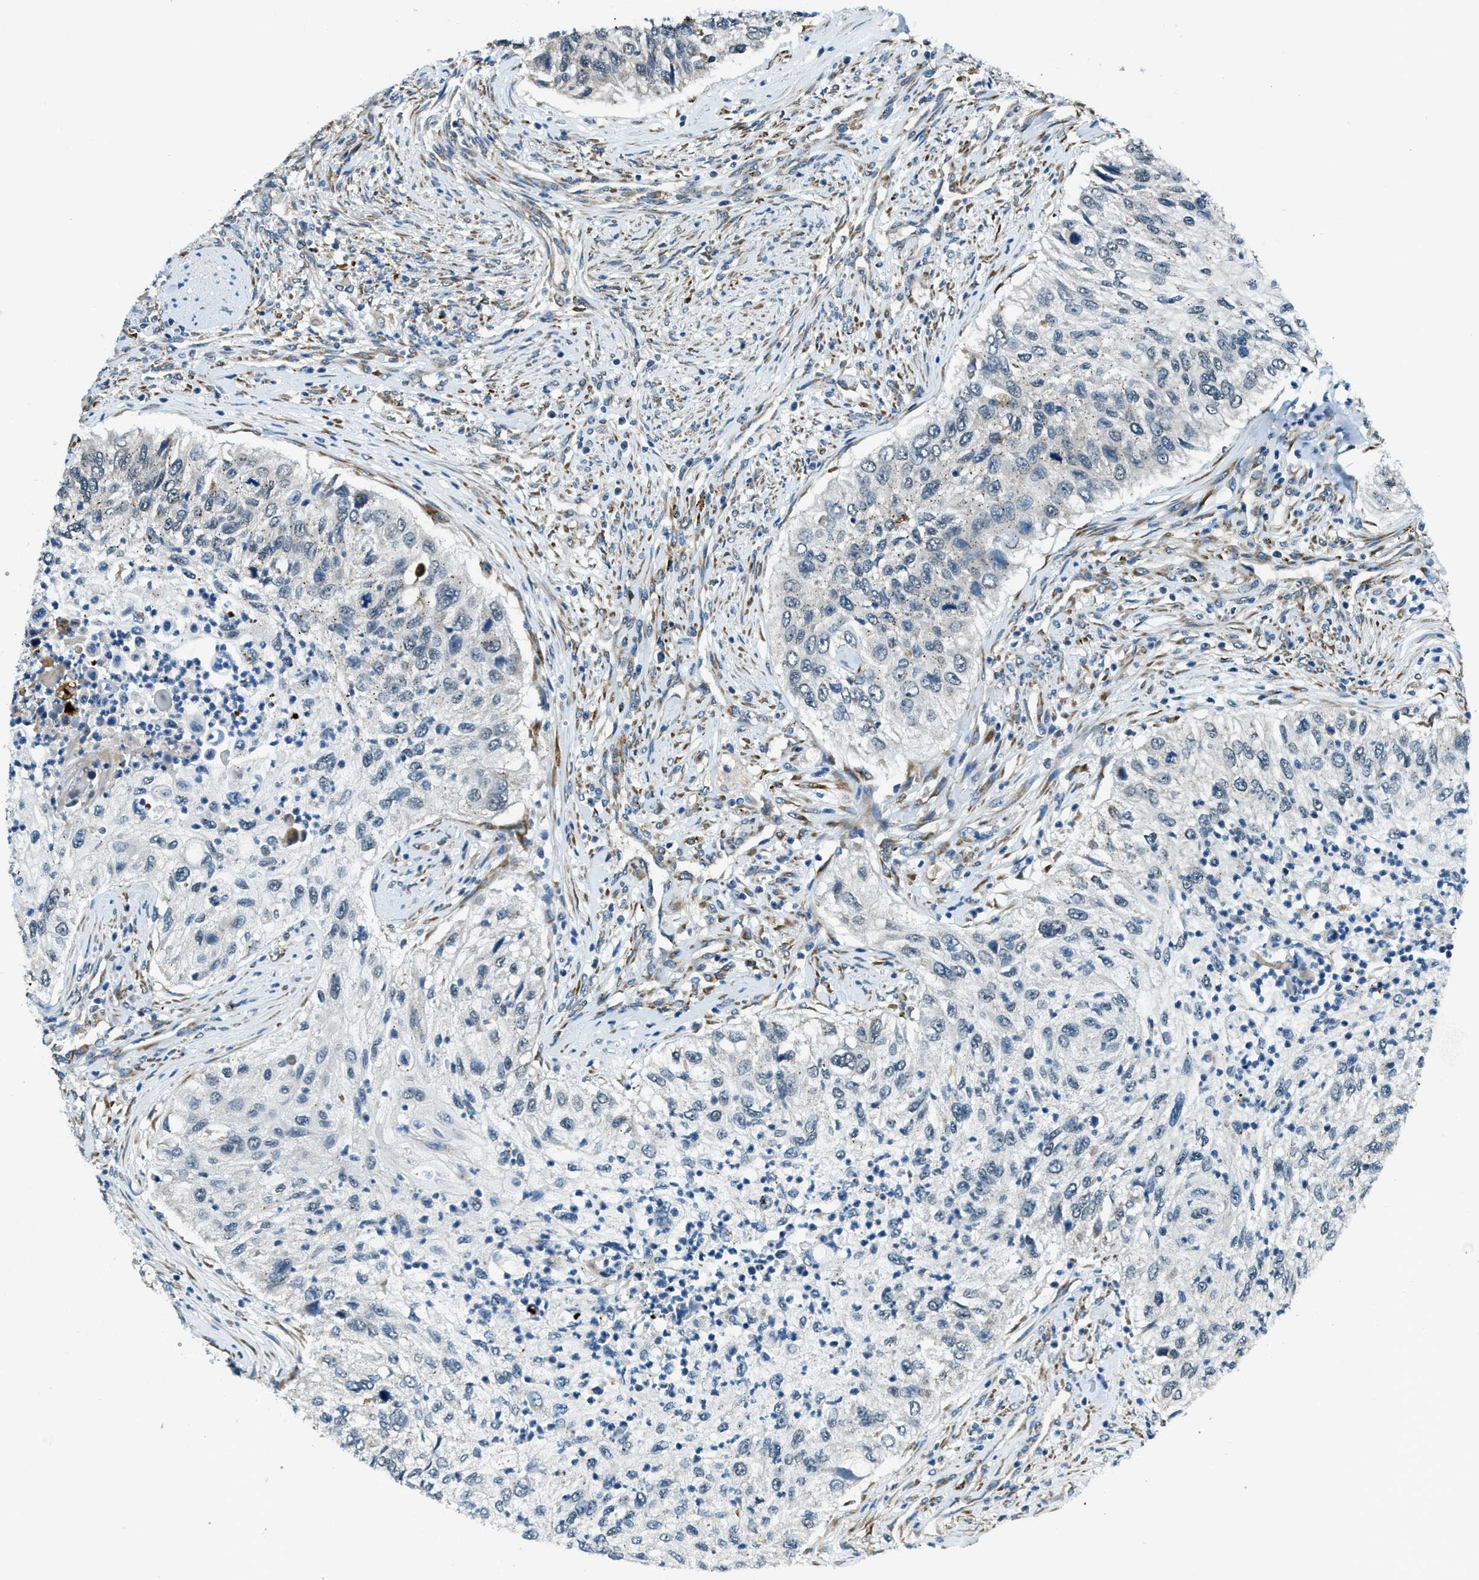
{"staining": {"intensity": "negative", "quantity": "none", "location": "none"}, "tissue": "urothelial cancer", "cell_type": "Tumor cells", "image_type": "cancer", "snomed": [{"axis": "morphology", "description": "Urothelial carcinoma, High grade"}, {"axis": "topography", "description": "Urinary bladder"}], "caption": "Immunohistochemistry (IHC) of human urothelial carcinoma (high-grade) demonstrates no staining in tumor cells.", "gene": "GINM1", "patient": {"sex": "female", "age": 60}}